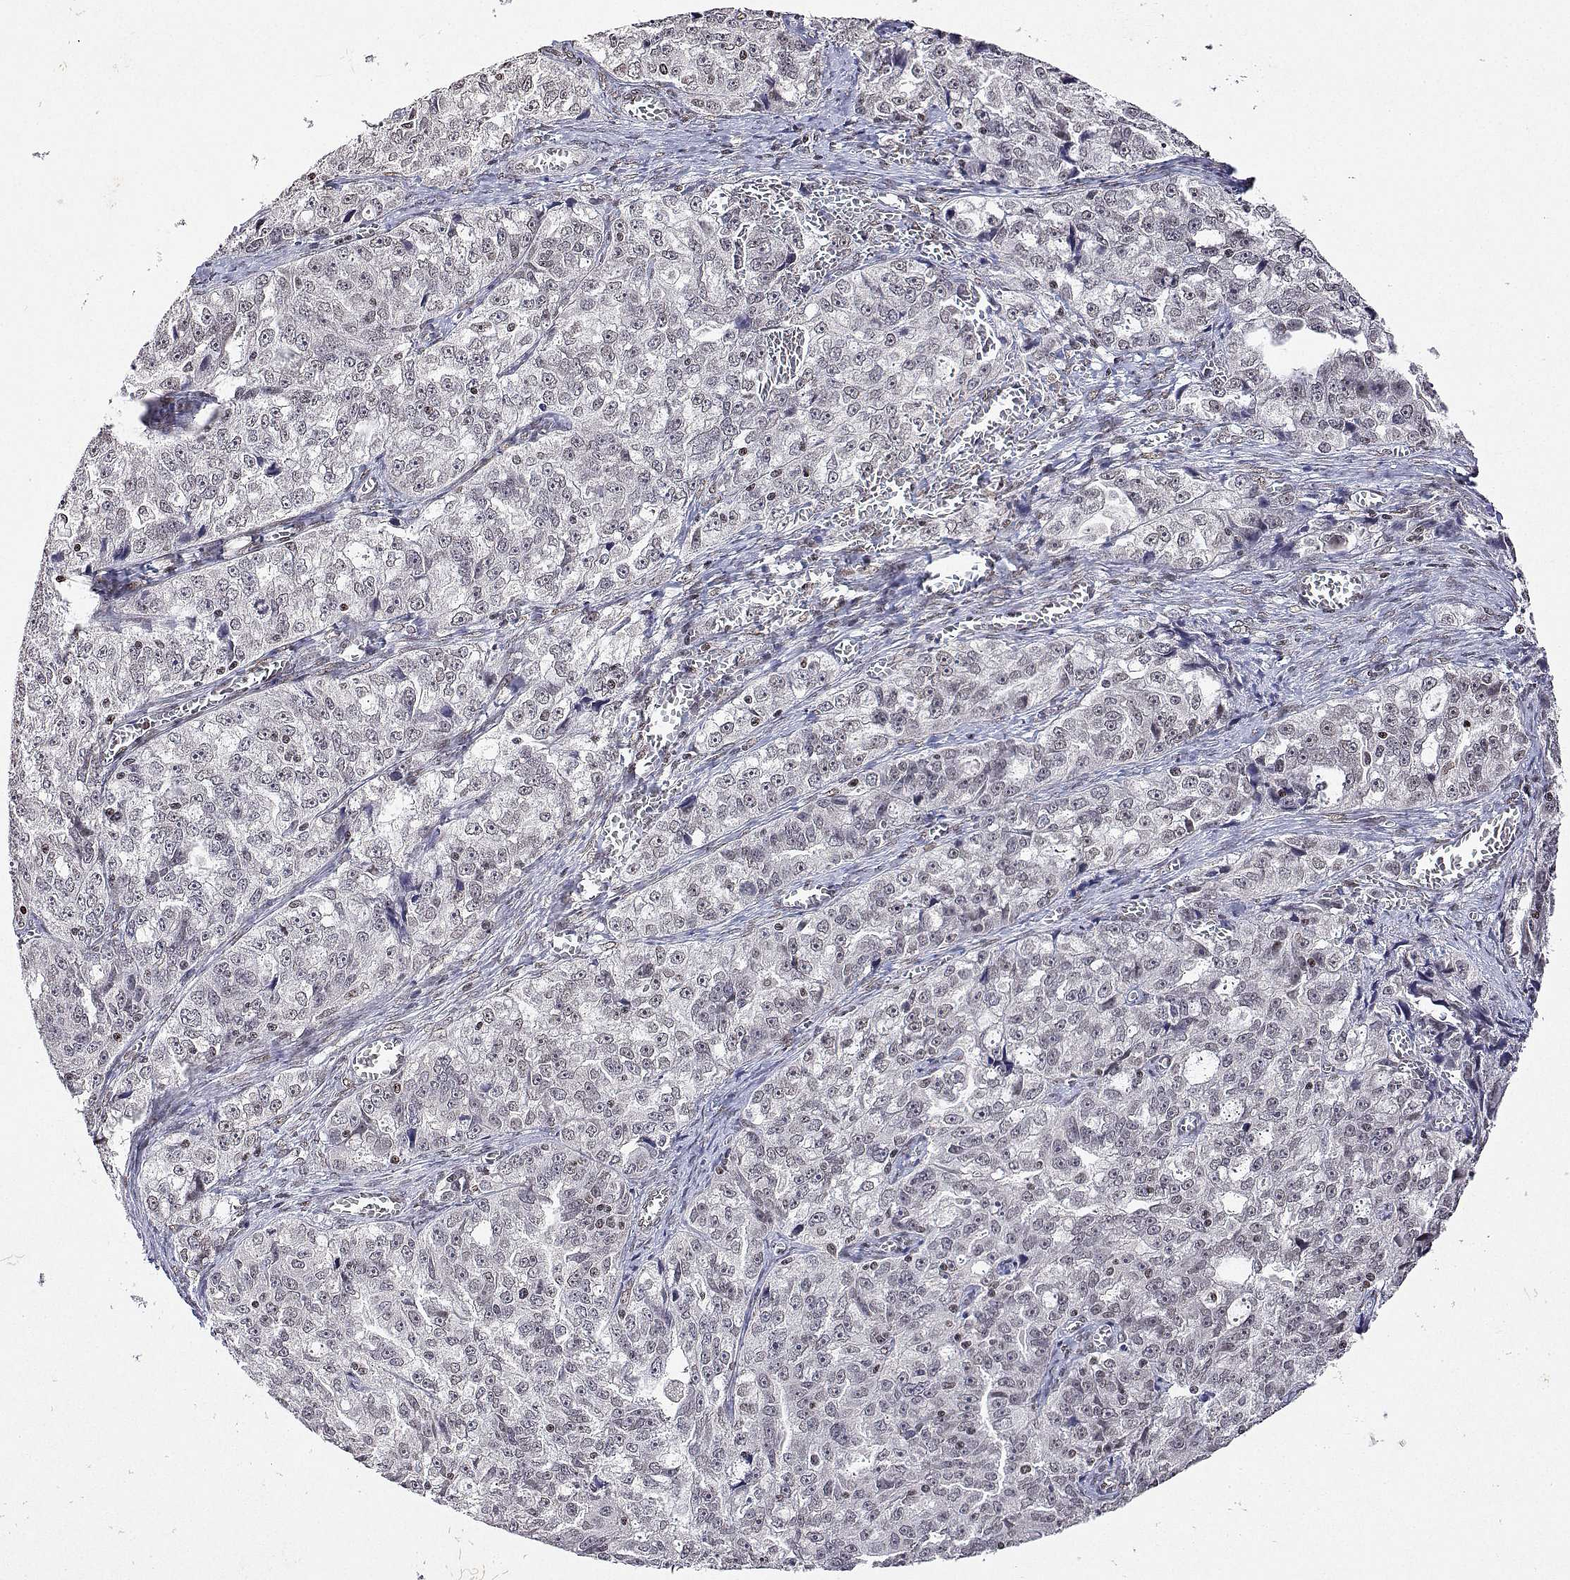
{"staining": {"intensity": "weak", "quantity": "<25%", "location": "nuclear"}, "tissue": "ovarian cancer", "cell_type": "Tumor cells", "image_type": "cancer", "snomed": [{"axis": "morphology", "description": "Cystadenocarcinoma, serous, NOS"}, {"axis": "topography", "description": "Ovary"}], "caption": "Tumor cells show no significant protein staining in ovarian cancer (serous cystadenocarcinoma).", "gene": "XPC", "patient": {"sex": "female", "age": 51}}